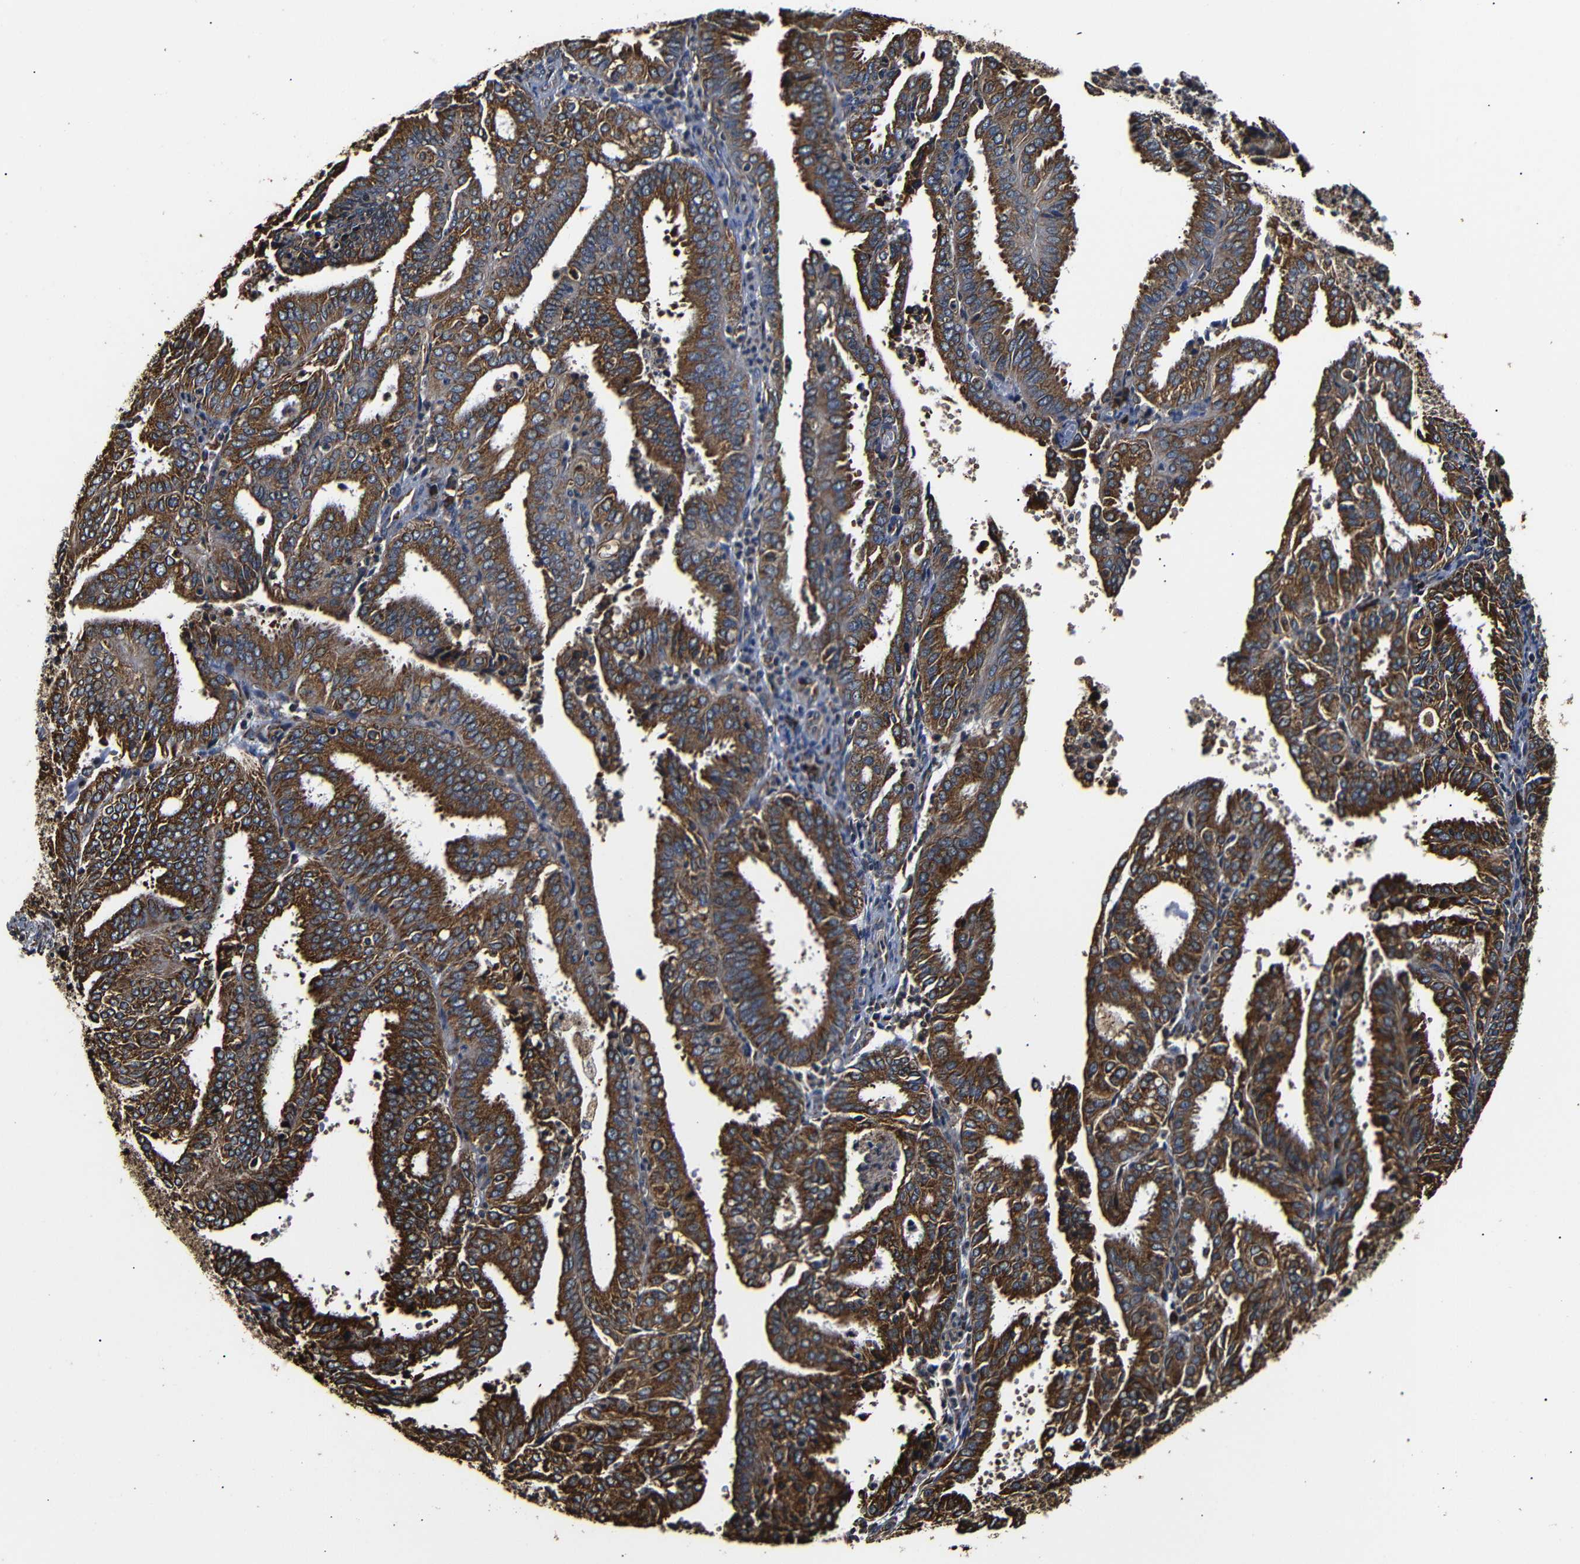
{"staining": {"intensity": "strong", "quantity": ">75%", "location": "cytoplasmic/membranous"}, "tissue": "endometrial cancer", "cell_type": "Tumor cells", "image_type": "cancer", "snomed": [{"axis": "morphology", "description": "Adenocarcinoma, NOS"}, {"axis": "topography", "description": "Uterus"}], "caption": "Immunohistochemical staining of endometrial cancer exhibits high levels of strong cytoplasmic/membranous expression in about >75% of tumor cells.", "gene": "HHIP", "patient": {"sex": "female", "age": 60}}